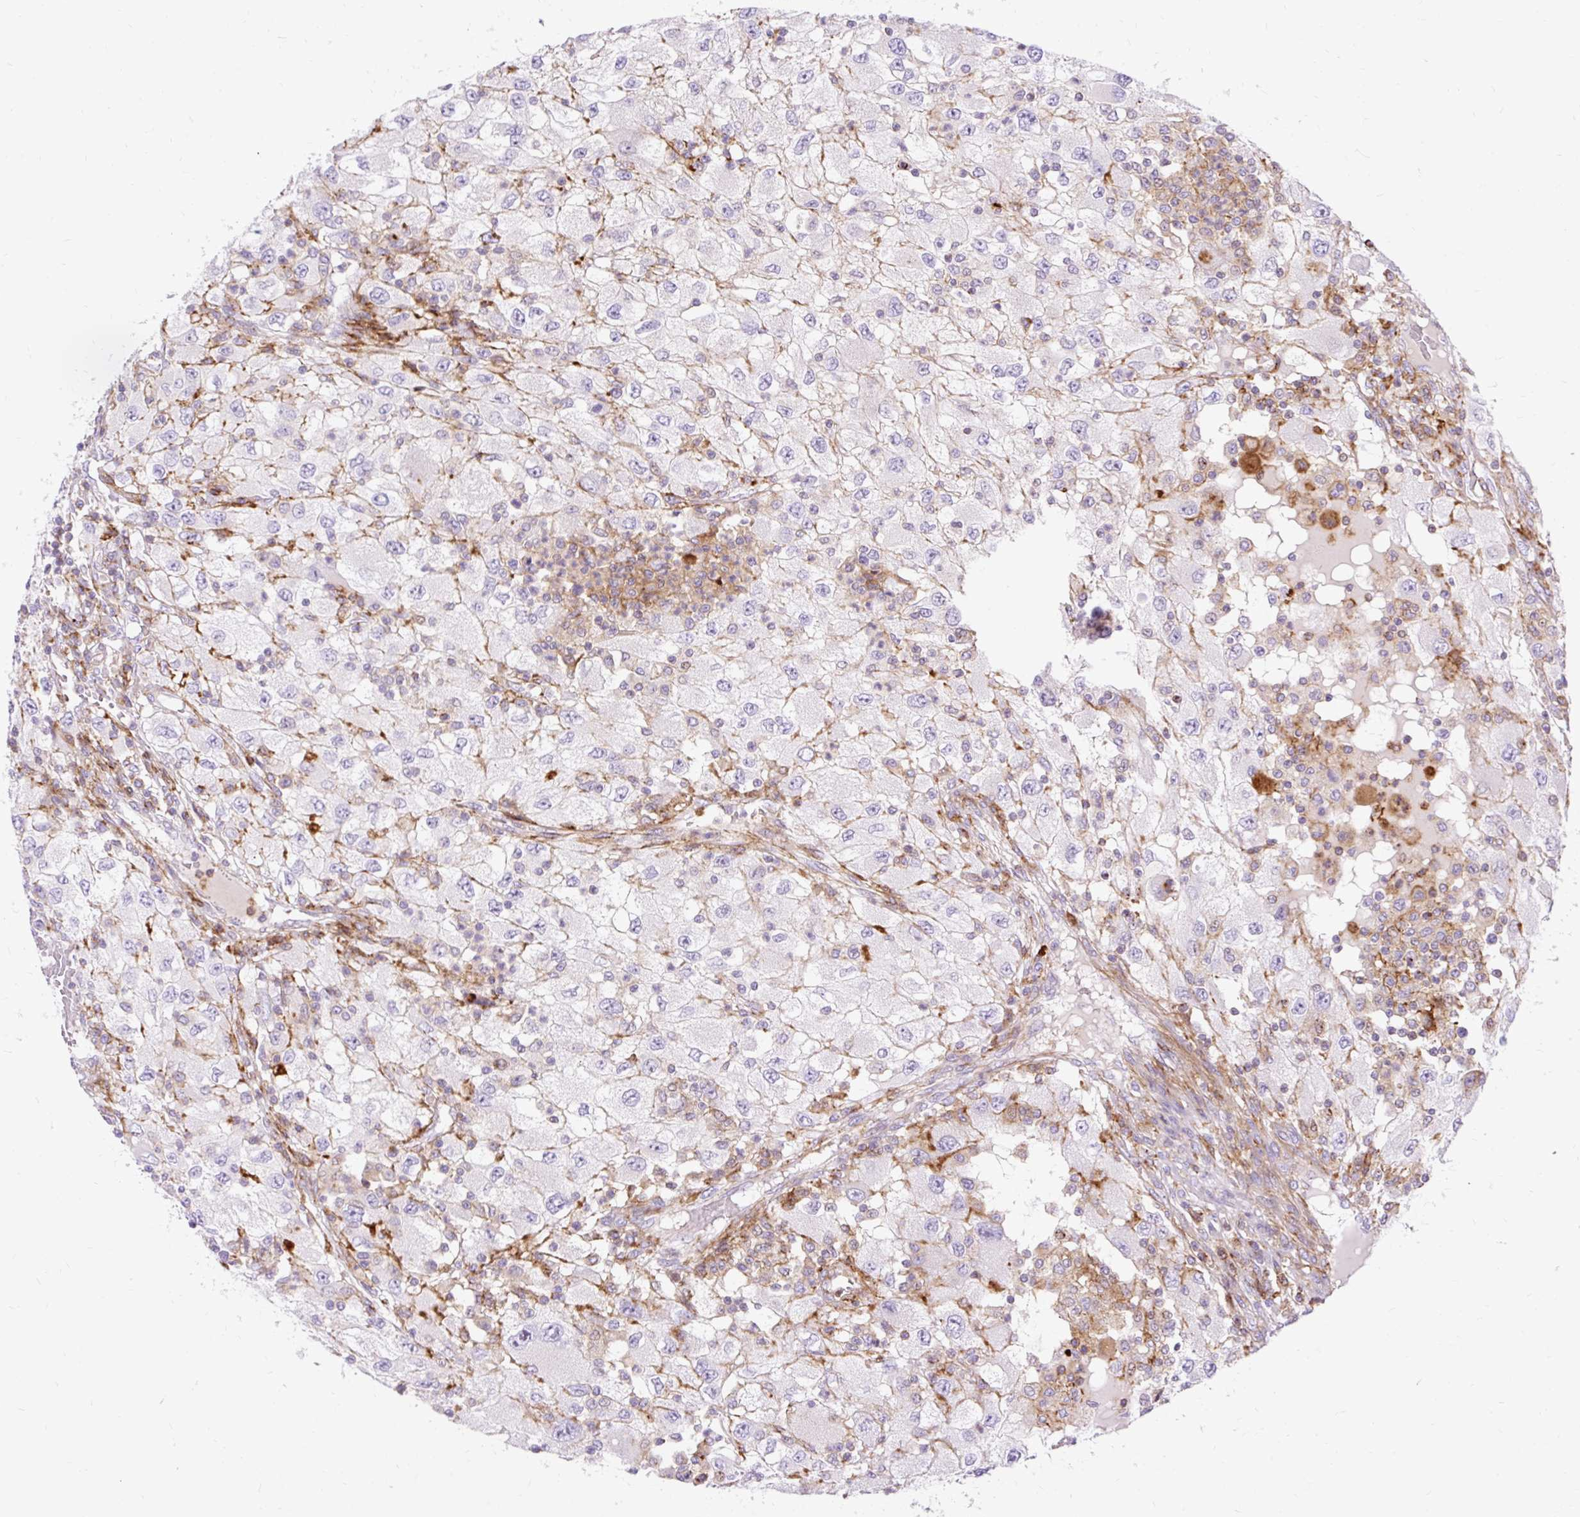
{"staining": {"intensity": "negative", "quantity": "none", "location": "none"}, "tissue": "renal cancer", "cell_type": "Tumor cells", "image_type": "cancer", "snomed": [{"axis": "morphology", "description": "Adenocarcinoma, NOS"}, {"axis": "topography", "description": "Kidney"}], "caption": "This is an IHC photomicrograph of renal adenocarcinoma. There is no expression in tumor cells.", "gene": "CORO7-PAM16", "patient": {"sex": "female", "age": 67}}